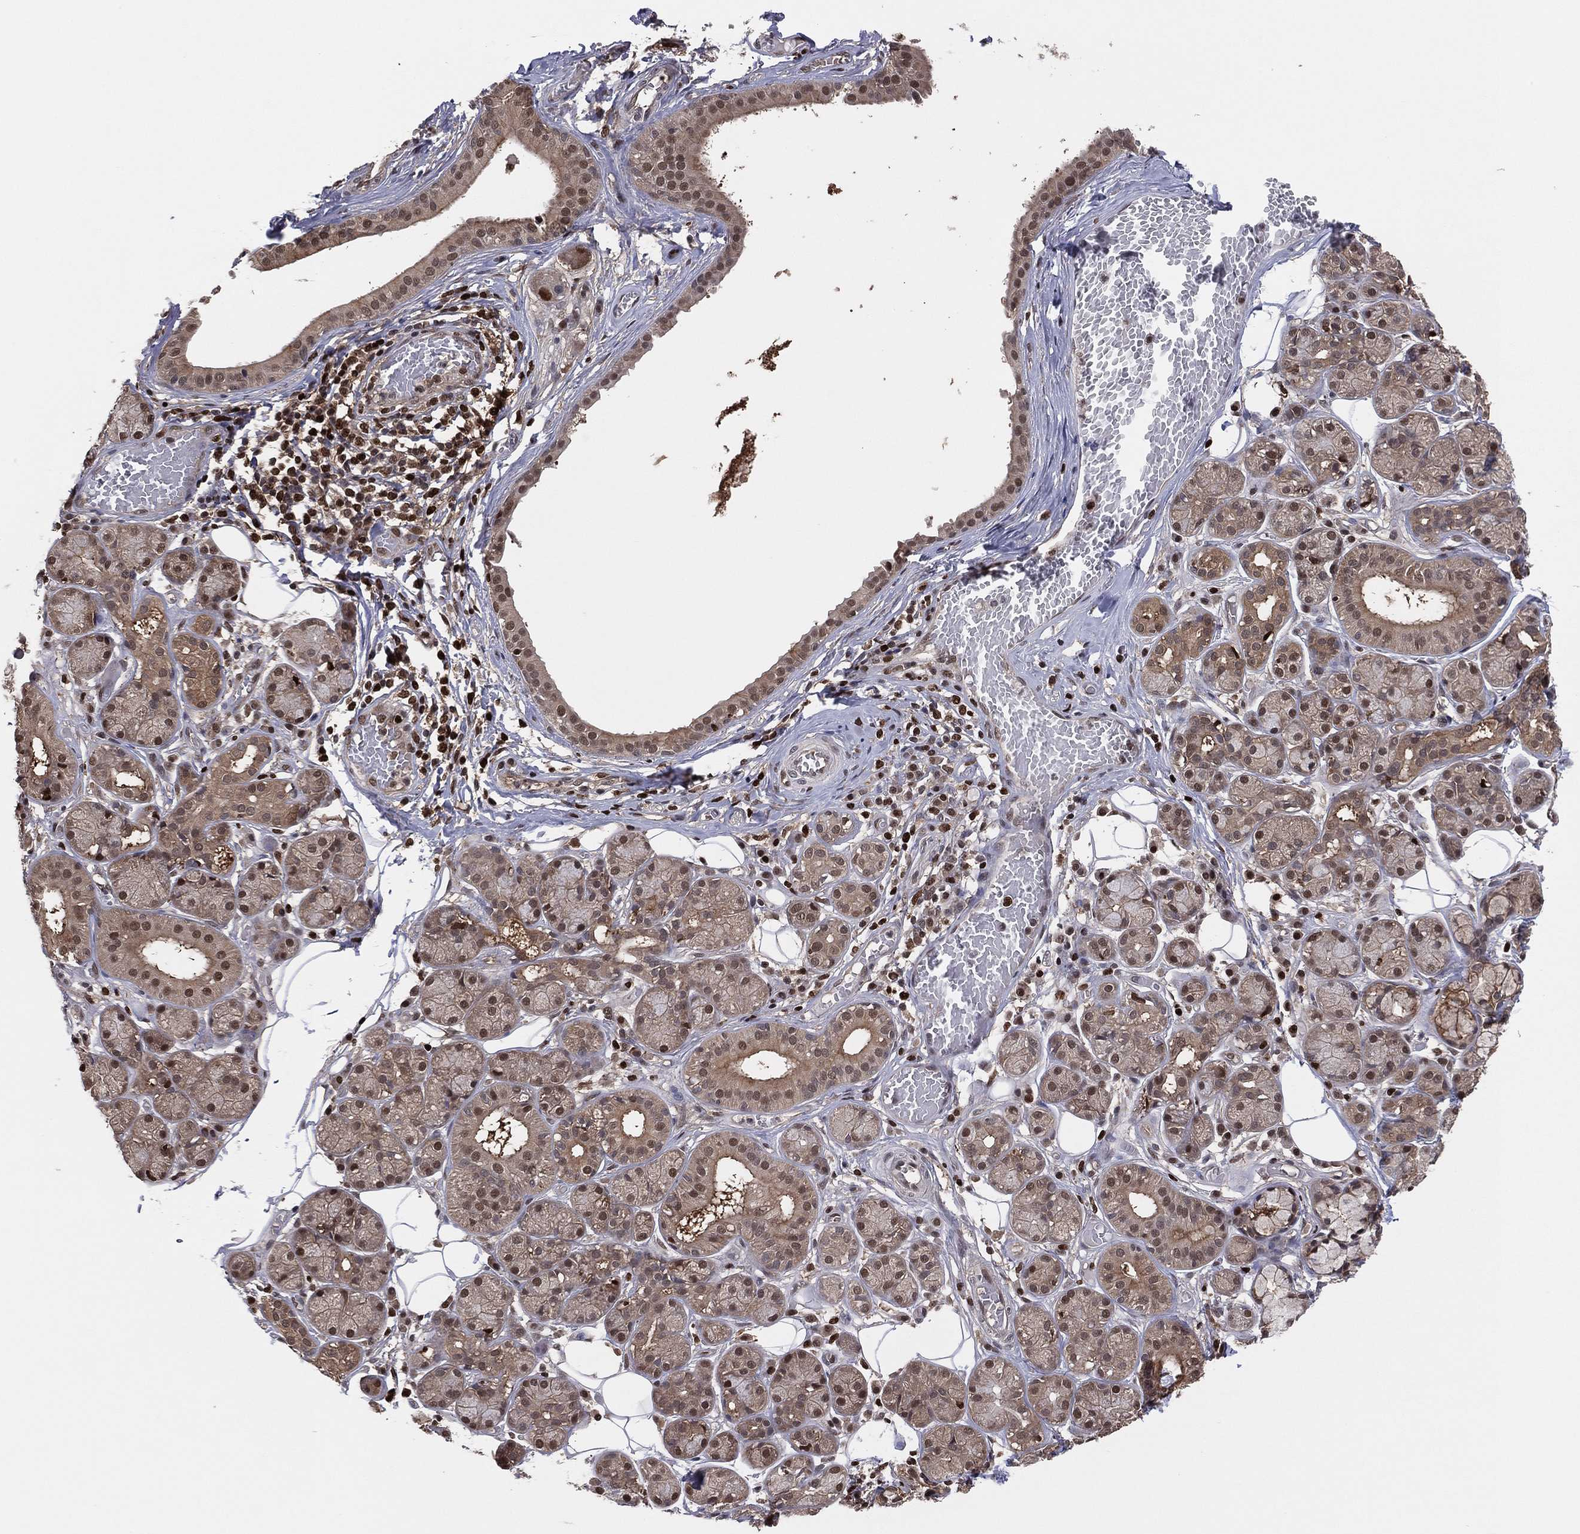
{"staining": {"intensity": "strong", "quantity": "25%-75%", "location": "cytoplasmic/membranous,nuclear"}, "tissue": "salivary gland", "cell_type": "Glandular cells", "image_type": "normal", "snomed": [{"axis": "morphology", "description": "Normal tissue, NOS"}, {"axis": "topography", "description": "Salivary gland"}, {"axis": "topography", "description": "Peripheral nerve tissue"}], "caption": "Immunohistochemistry of benign human salivary gland shows high levels of strong cytoplasmic/membranous,nuclear staining in about 25%-75% of glandular cells.", "gene": "PSMA1", "patient": {"sex": "male", "age": 71}}